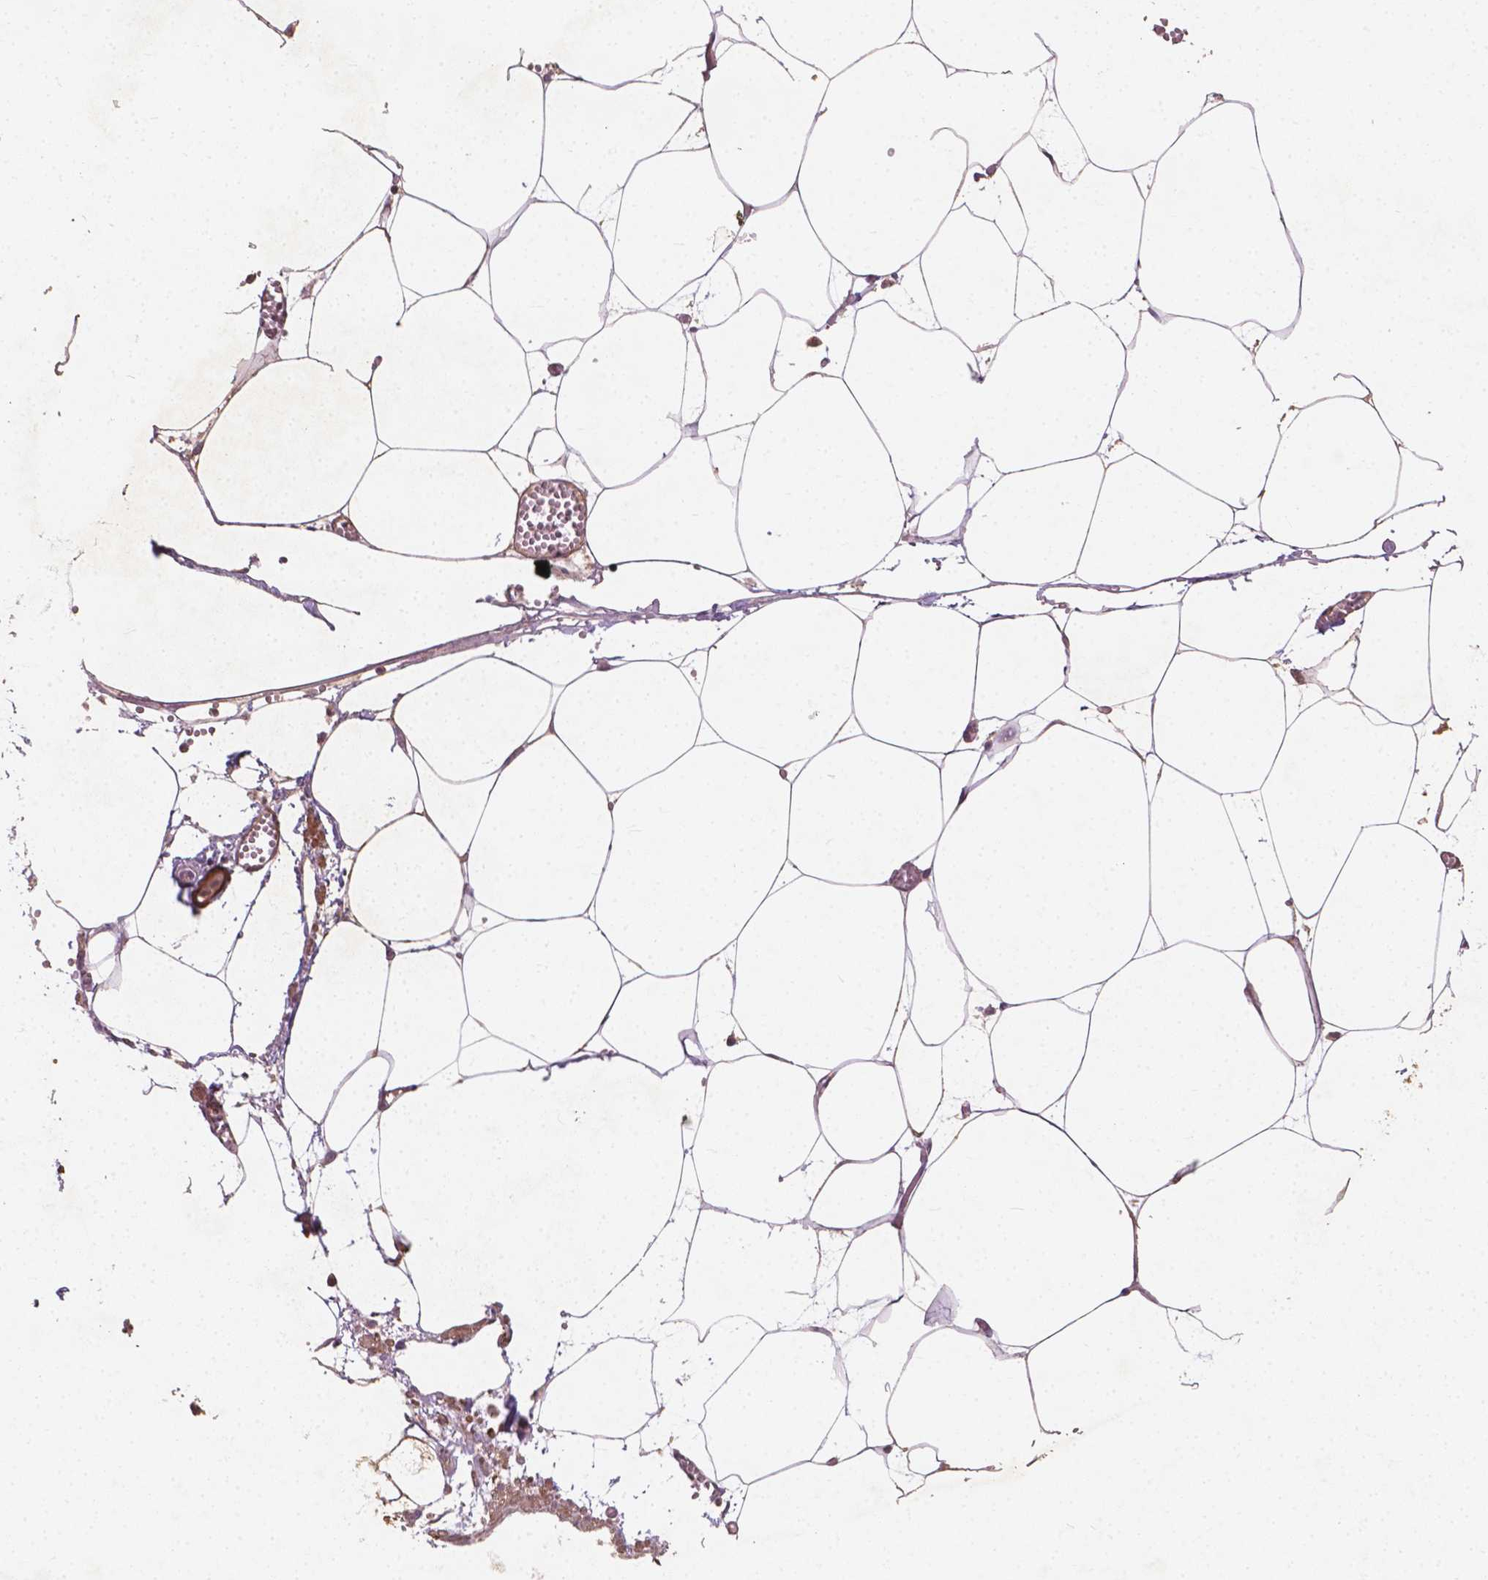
{"staining": {"intensity": "negative", "quantity": "none", "location": "none"}, "tissue": "adipose tissue", "cell_type": "Adipocytes", "image_type": "normal", "snomed": [{"axis": "morphology", "description": "Normal tissue, NOS"}, {"axis": "topography", "description": "Adipose tissue"}, {"axis": "topography", "description": "Pancreas"}, {"axis": "topography", "description": "Peripheral nerve tissue"}], "caption": "DAB (3,3'-diaminobenzidine) immunohistochemical staining of normal human adipose tissue demonstrates no significant expression in adipocytes.", "gene": "CYFIP1", "patient": {"sex": "female", "age": 58}}